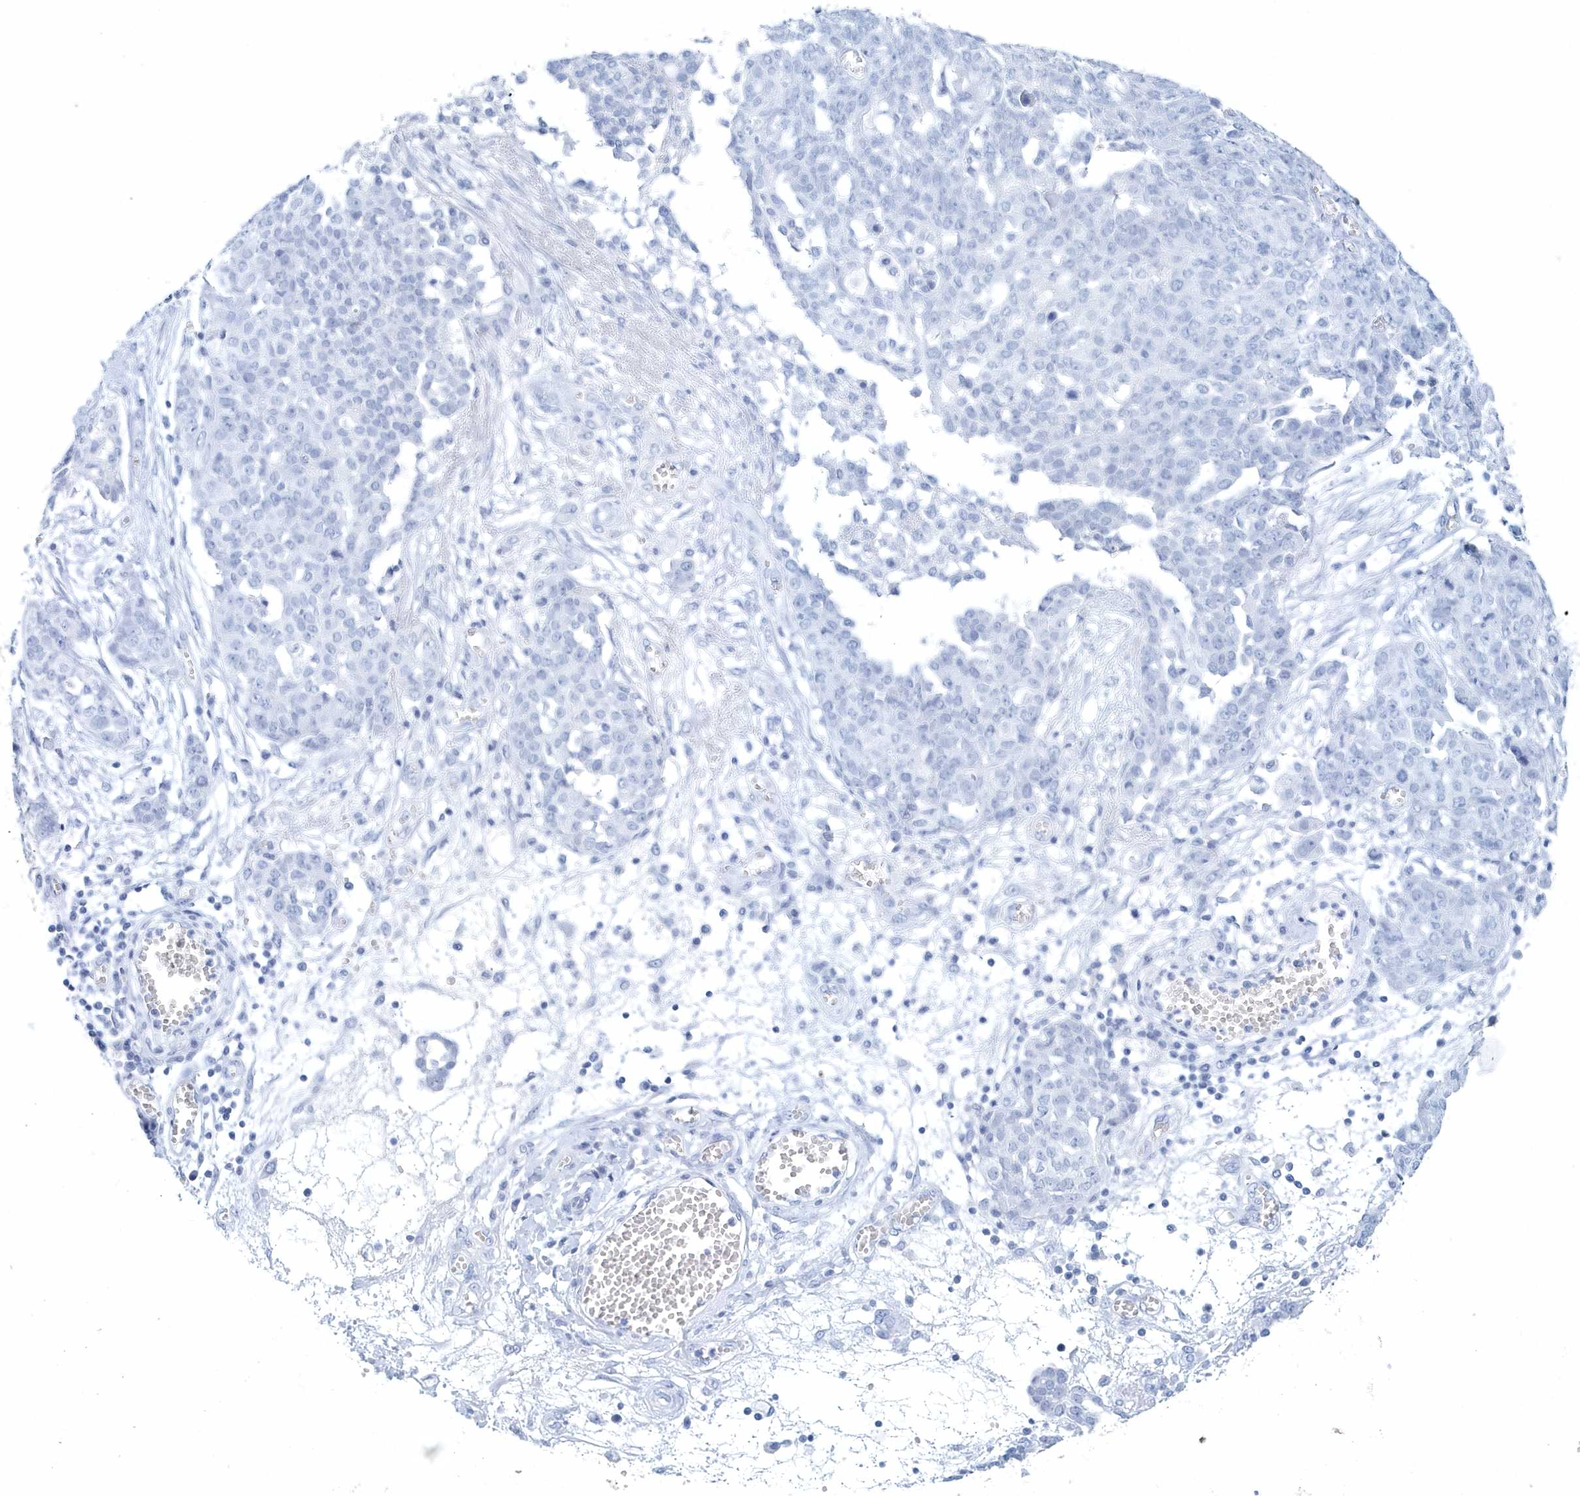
{"staining": {"intensity": "negative", "quantity": "none", "location": "none"}, "tissue": "ovarian cancer", "cell_type": "Tumor cells", "image_type": "cancer", "snomed": [{"axis": "morphology", "description": "Cystadenocarcinoma, serous, NOS"}, {"axis": "topography", "description": "Soft tissue"}, {"axis": "topography", "description": "Ovary"}], "caption": "This is an IHC histopathology image of ovarian cancer (serous cystadenocarcinoma). There is no staining in tumor cells.", "gene": "PTPRO", "patient": {"sex": "female", "age": 57}}